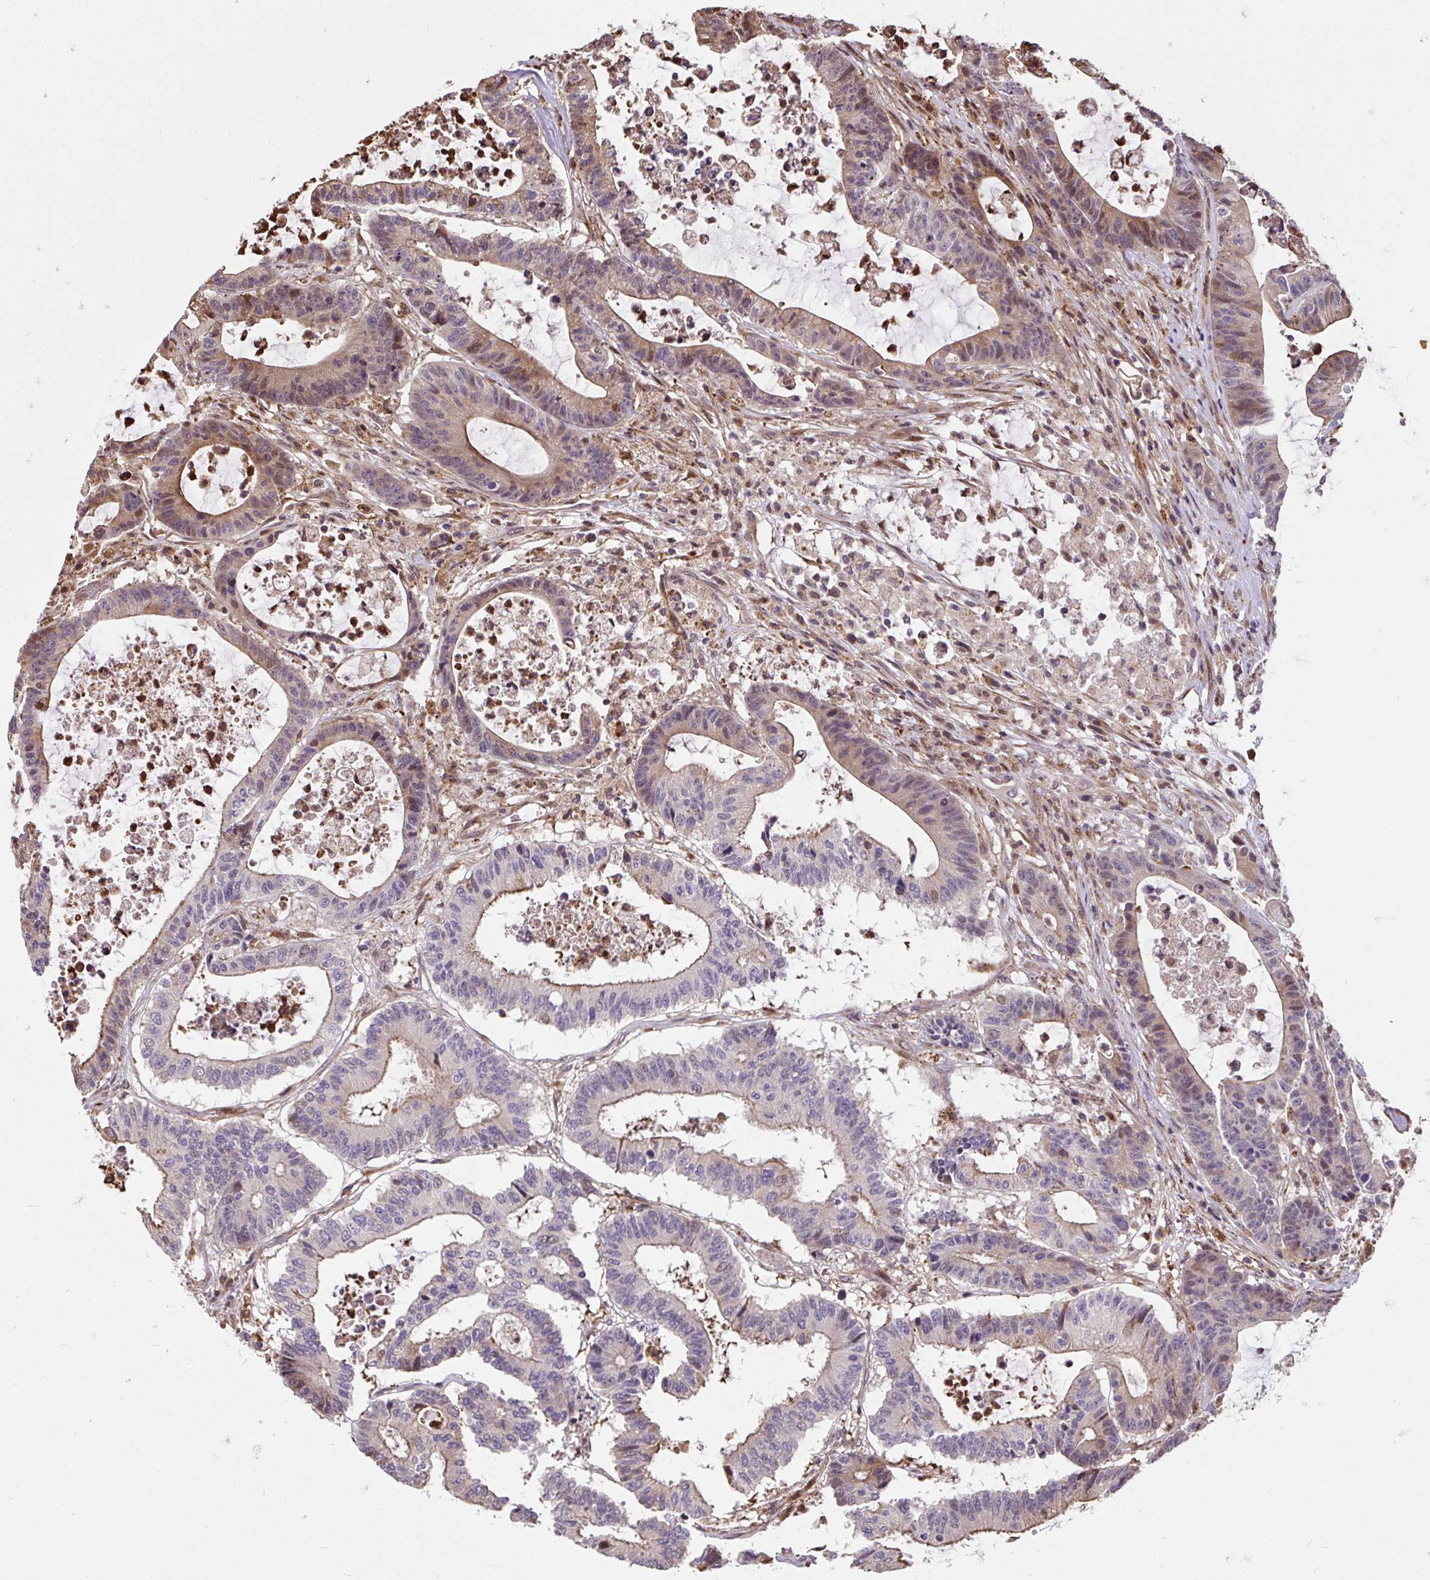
{"staining": {"intensity": "weak", "quantity": "25%-75%", "location": "cytoplasmic/membranous"}, "tissue": "colorectal cancer", "cell_type": "Tumor cells", "image_type": "cancer", "snomed": [{"axis": "morphology", "description": "Adenocarcinoma, NOS"}, {"axis": "topography", "description": "Colon"}], "caption": "A brown stain shows weak cytoplasmic/membranous expression of a protein in colorectal adenocarcinoma tumor cells.", "gene": "PUS7L", "patient": {"sex": "female", "age": 84}}